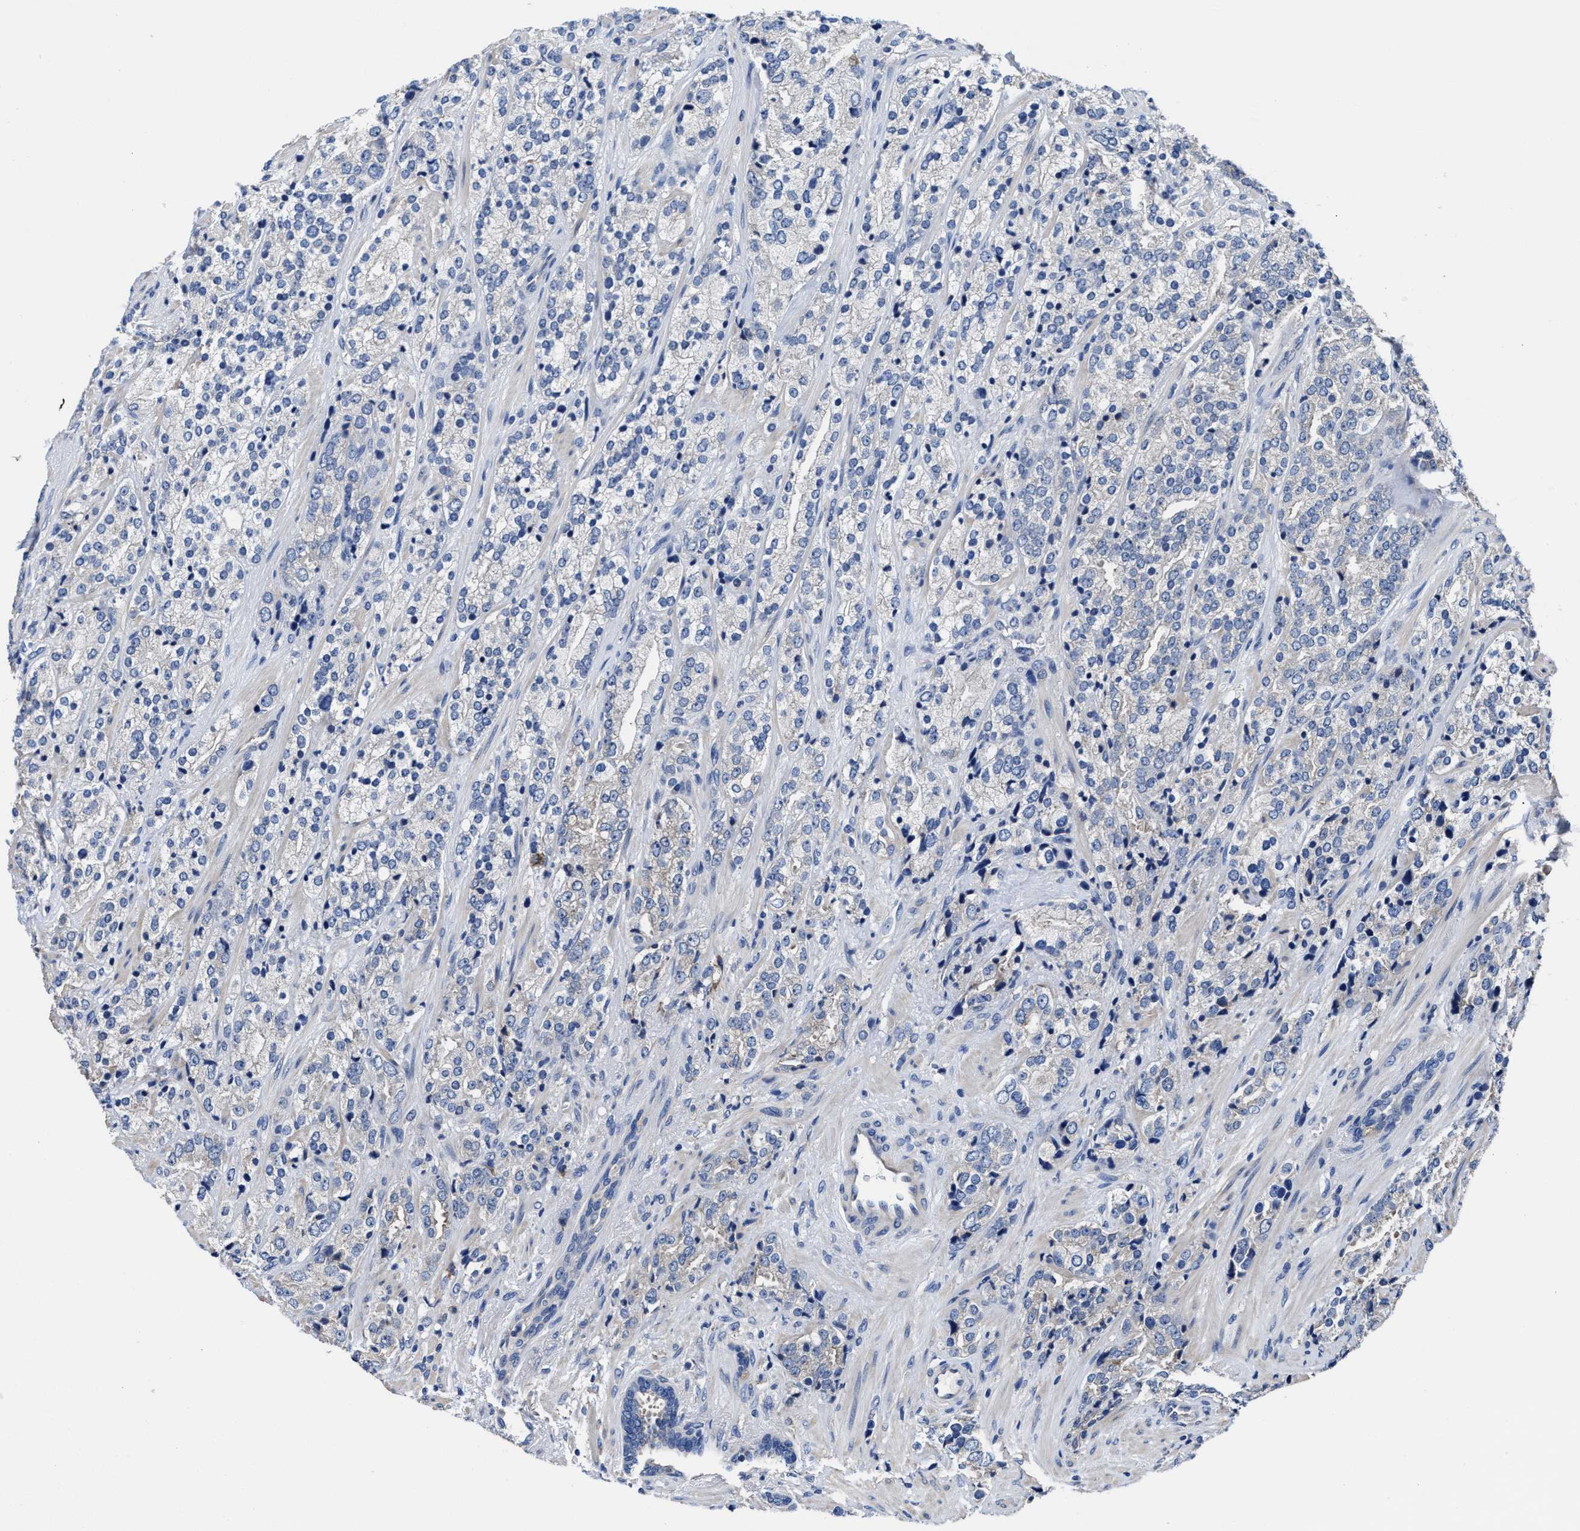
{"staining": {"intensity": "weak", "quantity": "<25%", "location": "cytoplasmic/membranous"}, "tissue": "prostate cancer", "cell_type": "Tumor cells", "image_type": "cancer", "snomed": [{"axis": "morphology", "description": "Adenocarcinoma, High grade"}, {"axis": "topography", "description": "Prostate"}], "caption": "Tumor cells are negative for brown protein staining in prostate cancer.", "gene": "SRPK2", "patient": {"sex": "male", "age": 71}}